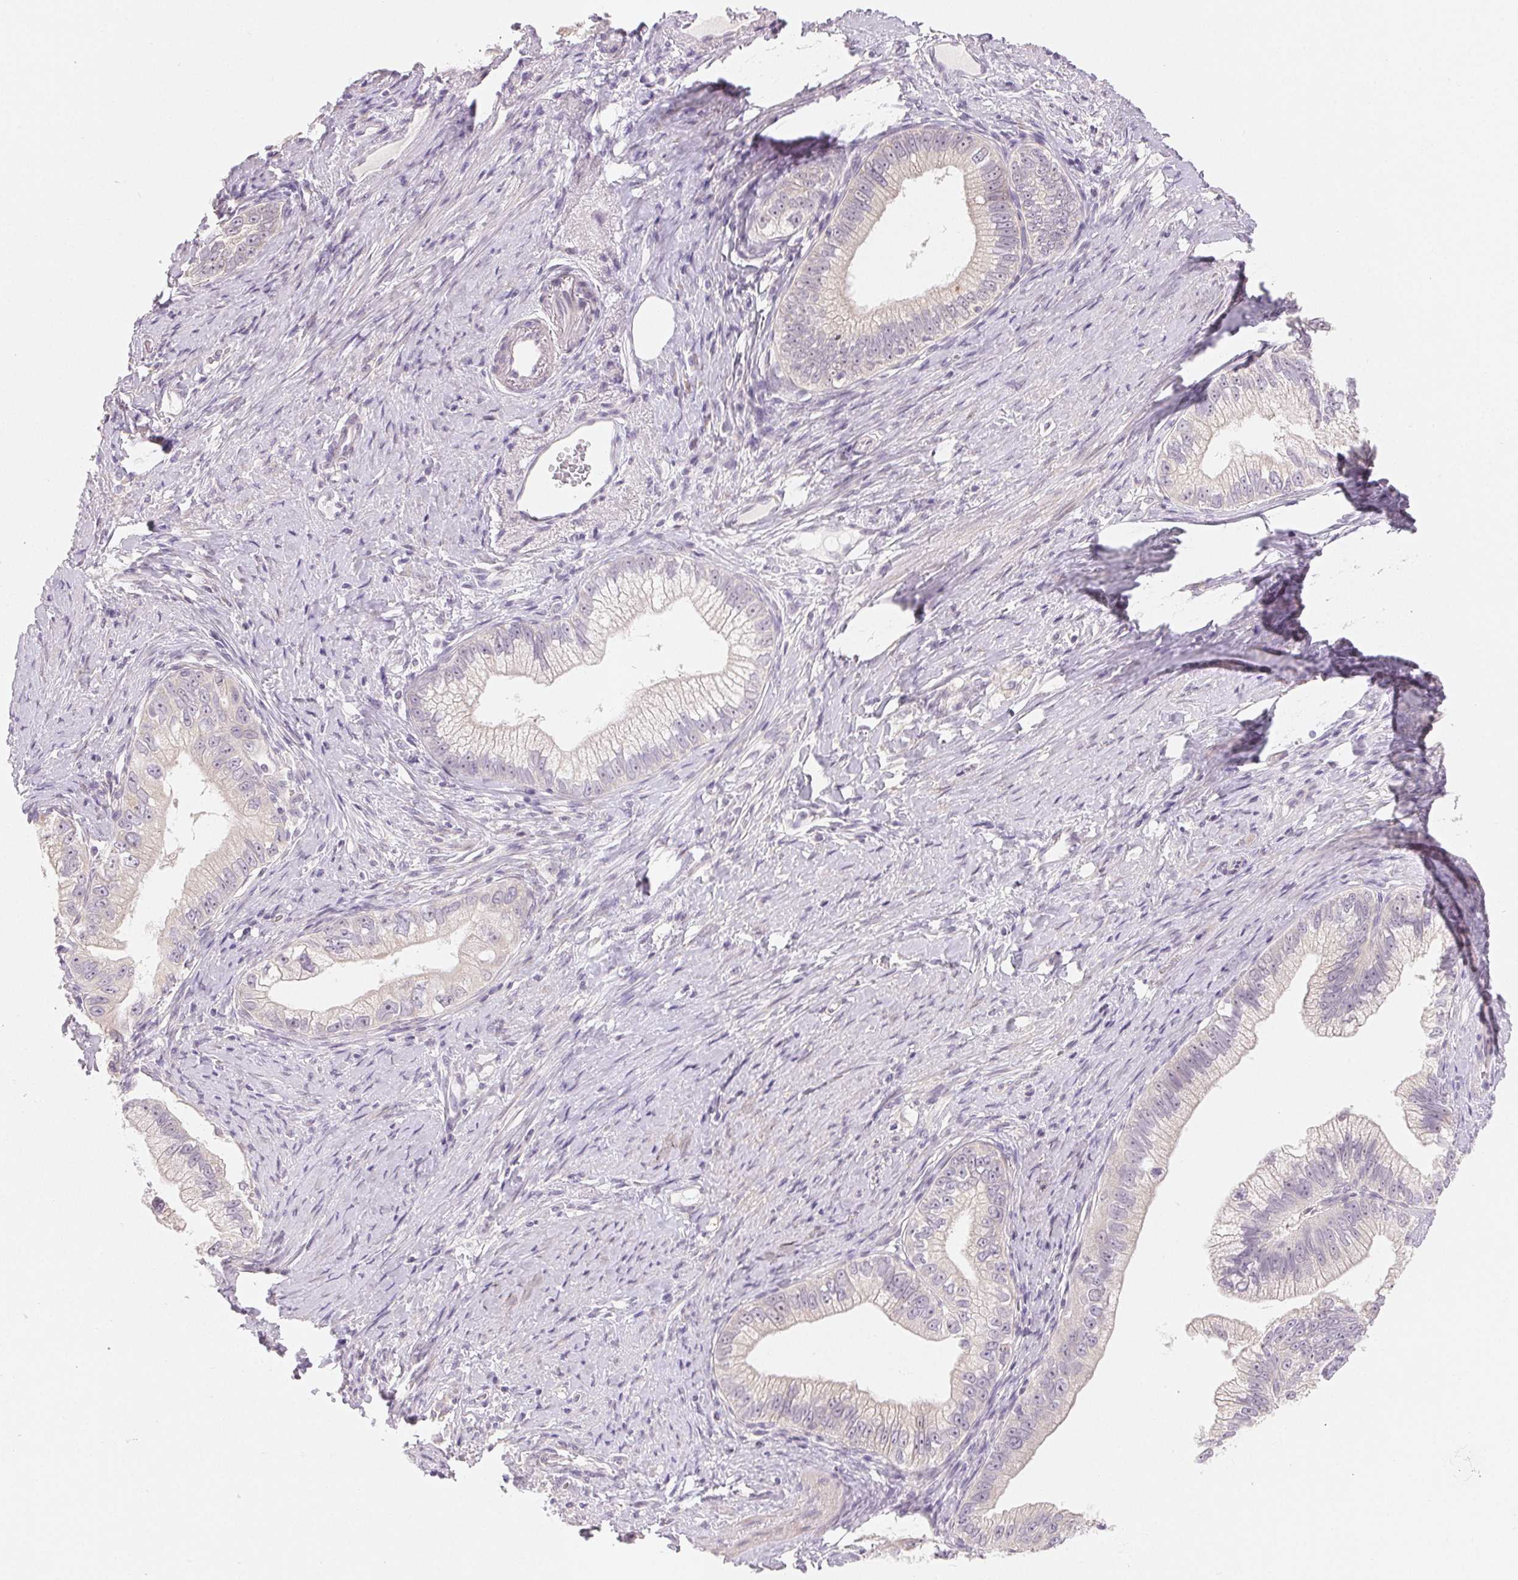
{"staining": {"intensity": "negative", "quantity": "none", "location": "none"}, "tissue": "pancreatic cancer", "cell_type": "Tumor cells", "image_type": "cancer", "snomed": [{"axis": "morphology", "description": "Adenocarcinoma, NOS"}, {"axis": "topography", "description": "Pancreas"}], "caption": "Image shows no protein expression in tumor cells of pancreatic adenocarcinoma tissue.", "gene": "MYBL1", "patient": {"sex": "male", "age": 70}}